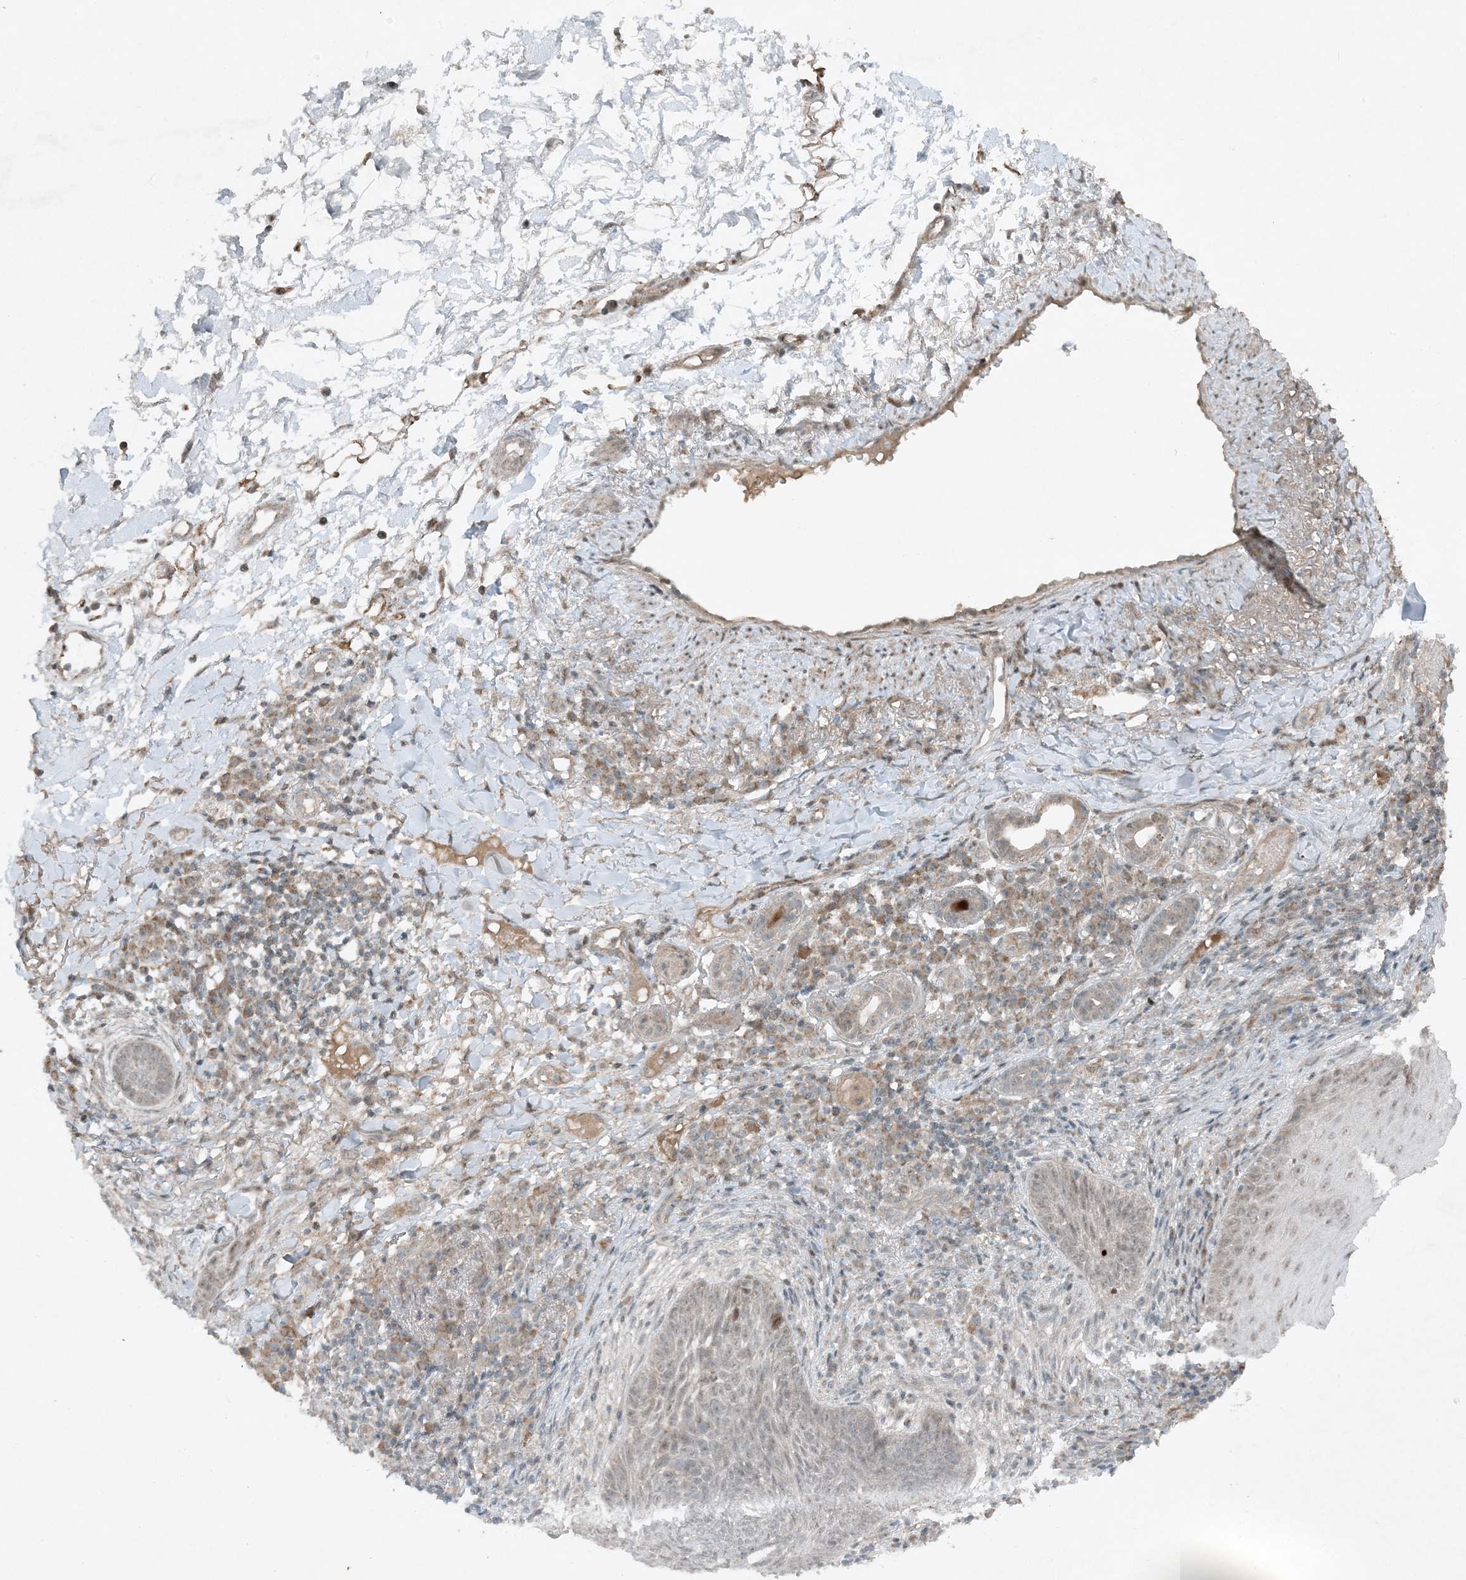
{"staining": {"intensity": "weak", "quantity": "25%-75%", "location": "nuclear"}, "tissue": "skin cancer", "cell_type": "Tumor cells", "image_type": "cancer", "snomed": [{"axis": "morphology", "description": "Basal cell carcinoma"}, {"axis": "topography", "description": "Skin"}], "caption": "Immunohistochemical staining of skin cancer displays weak nuclear protein positivity in about 25%-75% of tumor cells. The staining is performed using DAB (3,3'-diaminobenzidine) brown chromogen to label protein expression. The nuclei are counter-stained blue using hematoxylin.", "gene": "MITD1", "patient": {"sex": "male", "age": 85}}